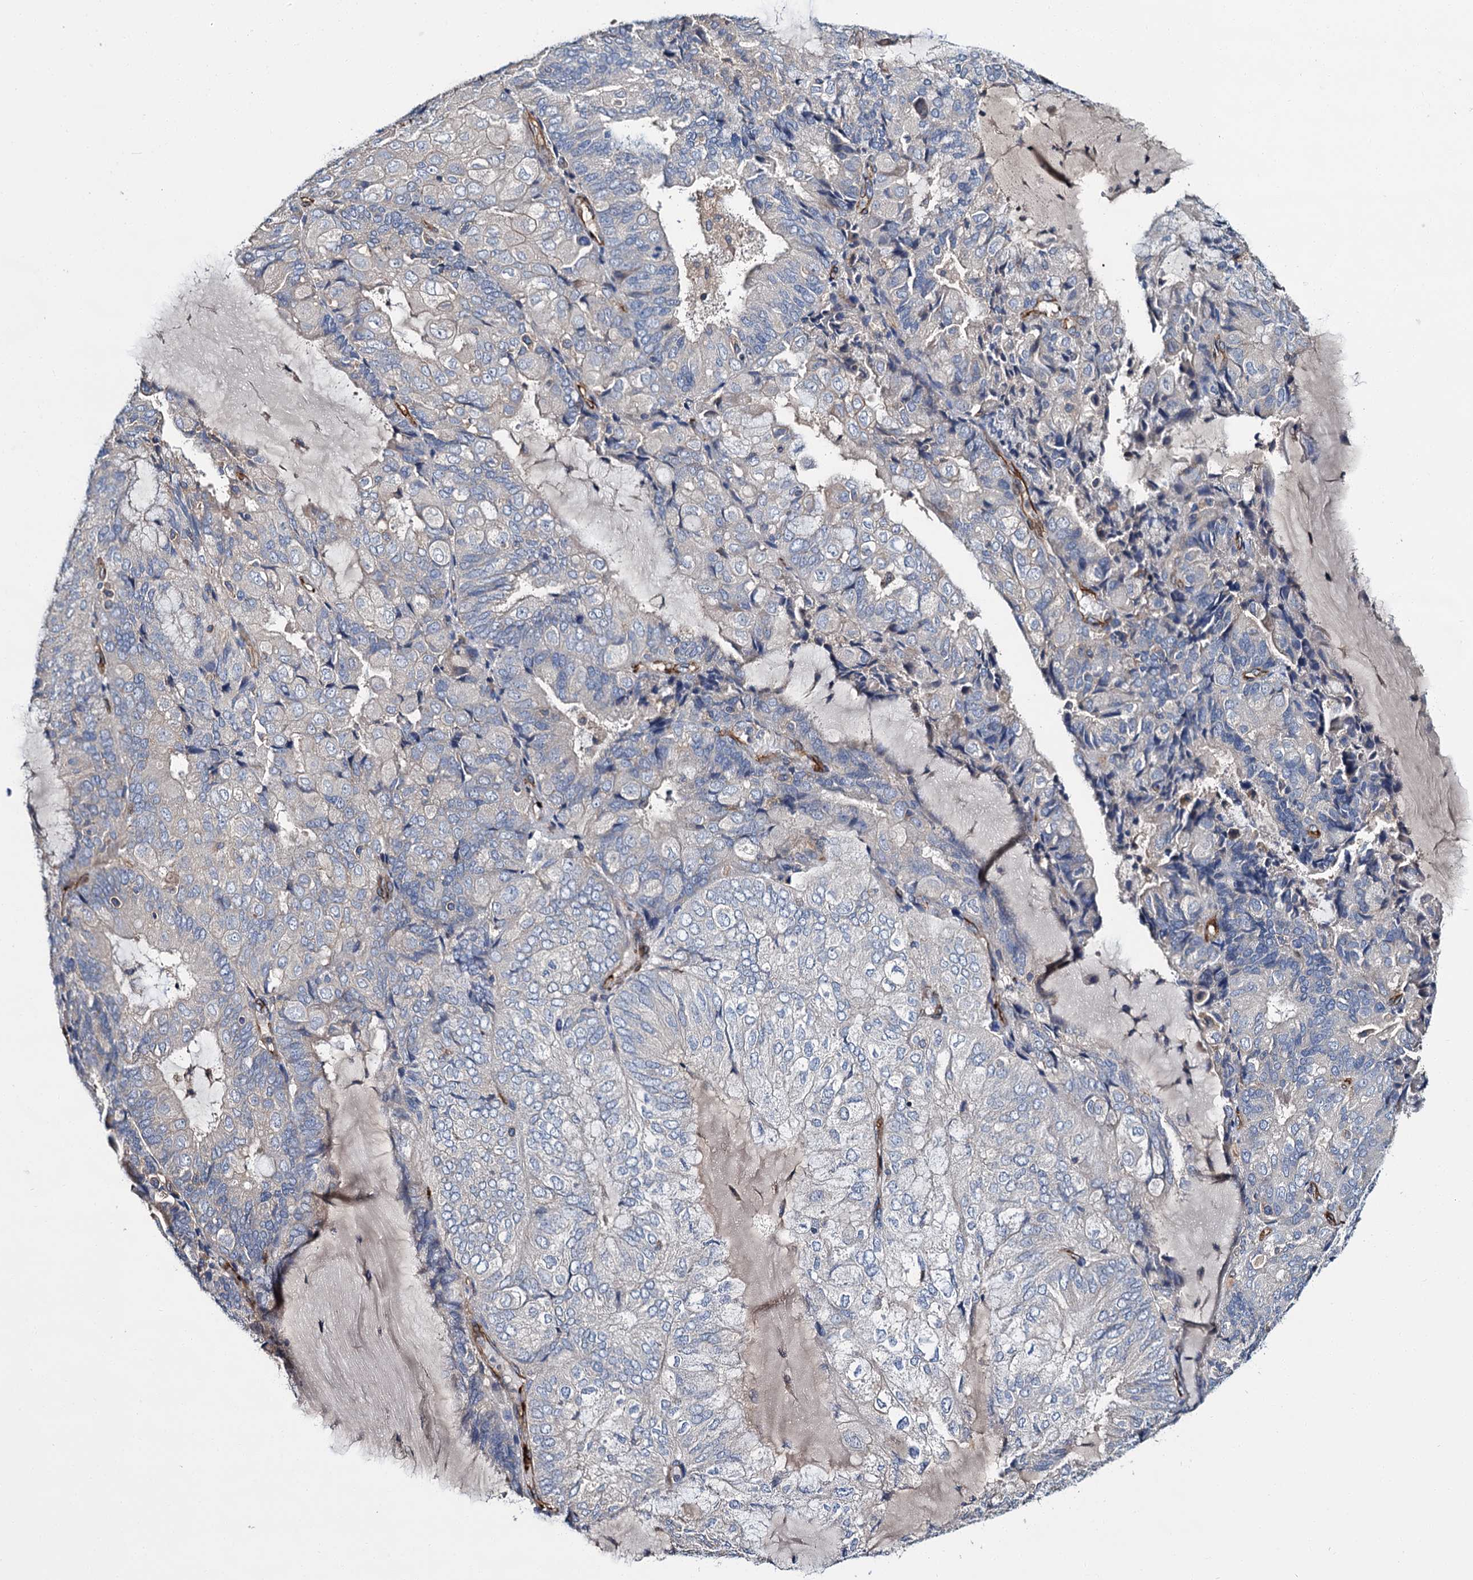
{"staining": {"intensity": "negative", "quantity": "none", "location": "none"}, "tissue": "endometrial cancer", "cell_type": "Tumor cells", "image_type": "cancer", "snomed": [{"axis": "morphology", "description": "Adenocarcinoma, NOS"}, {"axis": "topography", "description": "Endometrium"}], "caption": "Immunohistochemical staining of human adenocarcinoma (endometrial) demonstrates no significant staining in tumor cells.", "gene": "CACNA1C", "patient": {"sex": "female", "age": 81}}